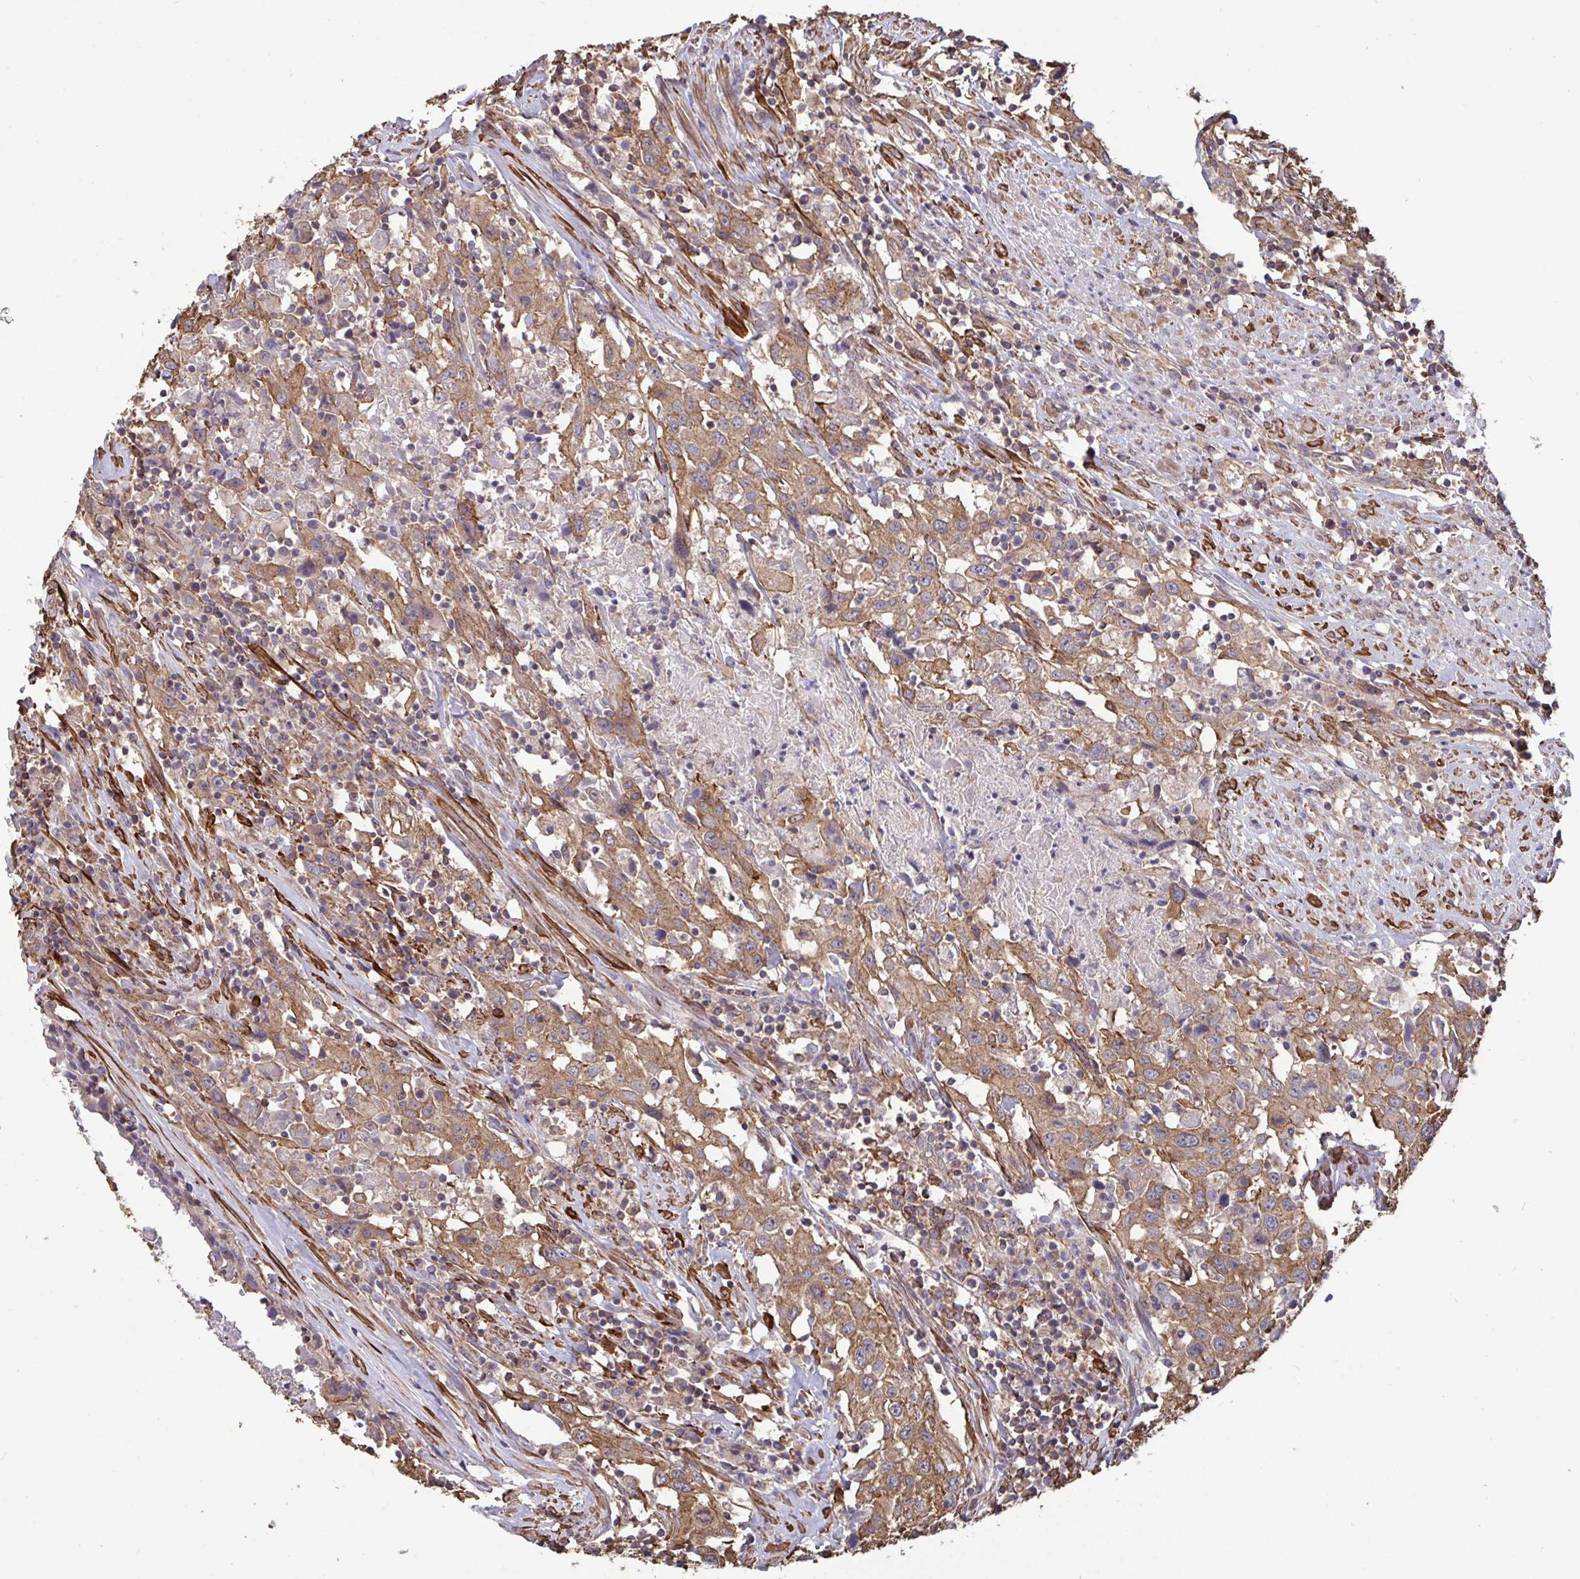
{"staining": {"intensity": "weak", "quantity": "25%-75%", "location": "cytoplasmic/membranous"}, "tissue": "urothelial cancer", "cell_type": "Tumor cells", "image_type": "cancer", "snomed": [{"axis": "morphology", "description": "Urothelial carcinoma, High grade"}, {"axis": "topography", "description": "Urinary bladder"}], "caption": "Immunohistochemical staining of urothelial cancer displays low levels of weak cytoplasmic/membranous protein expression in approximately 25%-75% of tumor cells.", "gene": "ISCU", "patient": {"sex": "male", "age": 61}}